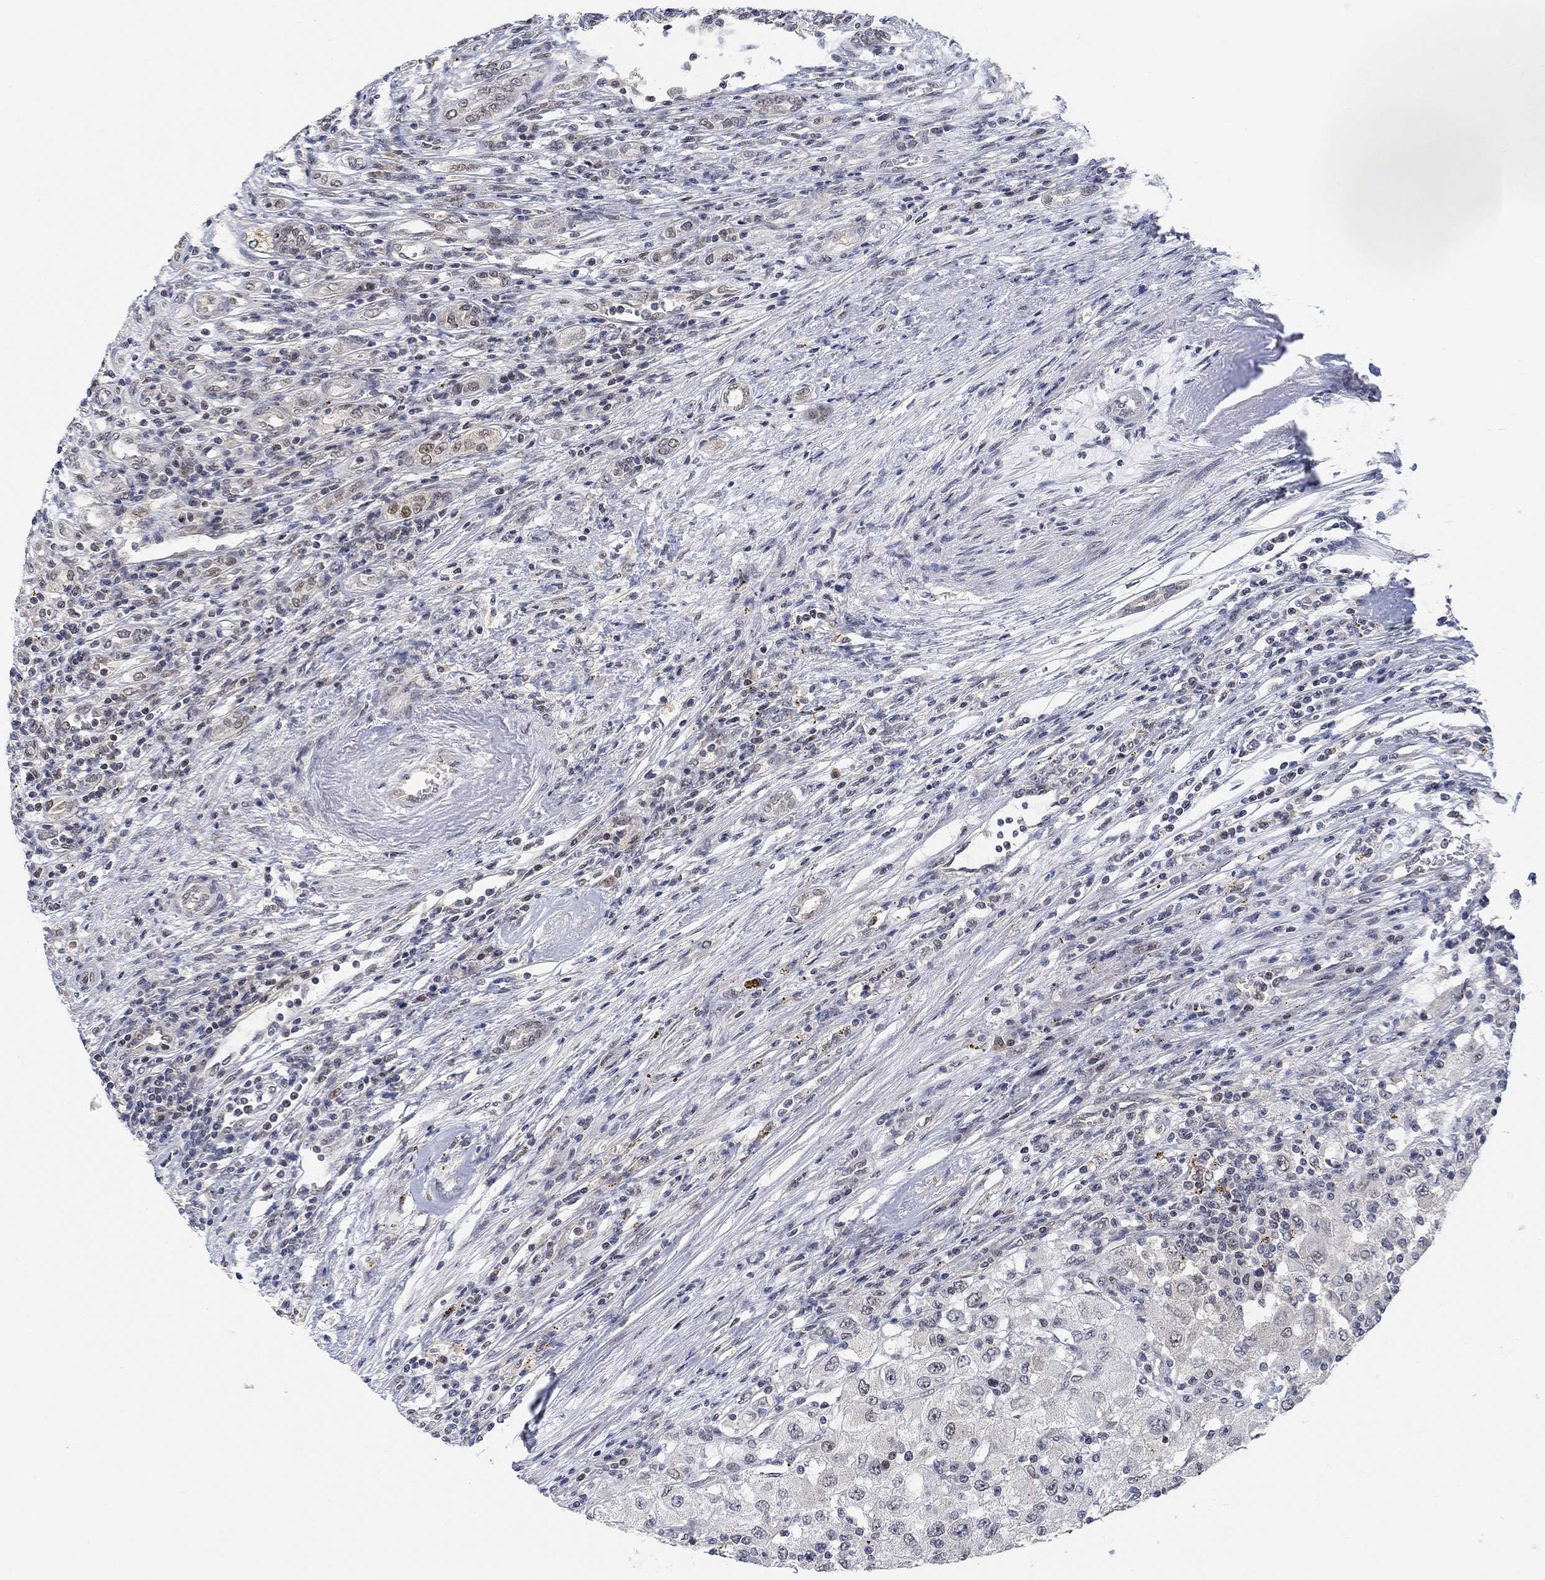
{"staining": {"intensity": "moderate", "quantity": "<25%", "location": "nuclear"}, "tissue": "renal cancer", "cell_type": "Tumor cells", "image_type": "cancer", "snomed": [{"axis": "morphology", "description": "Adenocarcinoma, NOS"}, {"axis": "topography", "description": "Kidney"}], "caption": "The immunohistochemical stain shows moderate nuclear positivity in tumor cells of renal cancer (adenocarcinoma) tissue. (DAB IHC, brown staining for protein, blue staining for nuclei).", "gene": "THAP8", "patient": {"sex": "female", "age": 67}}